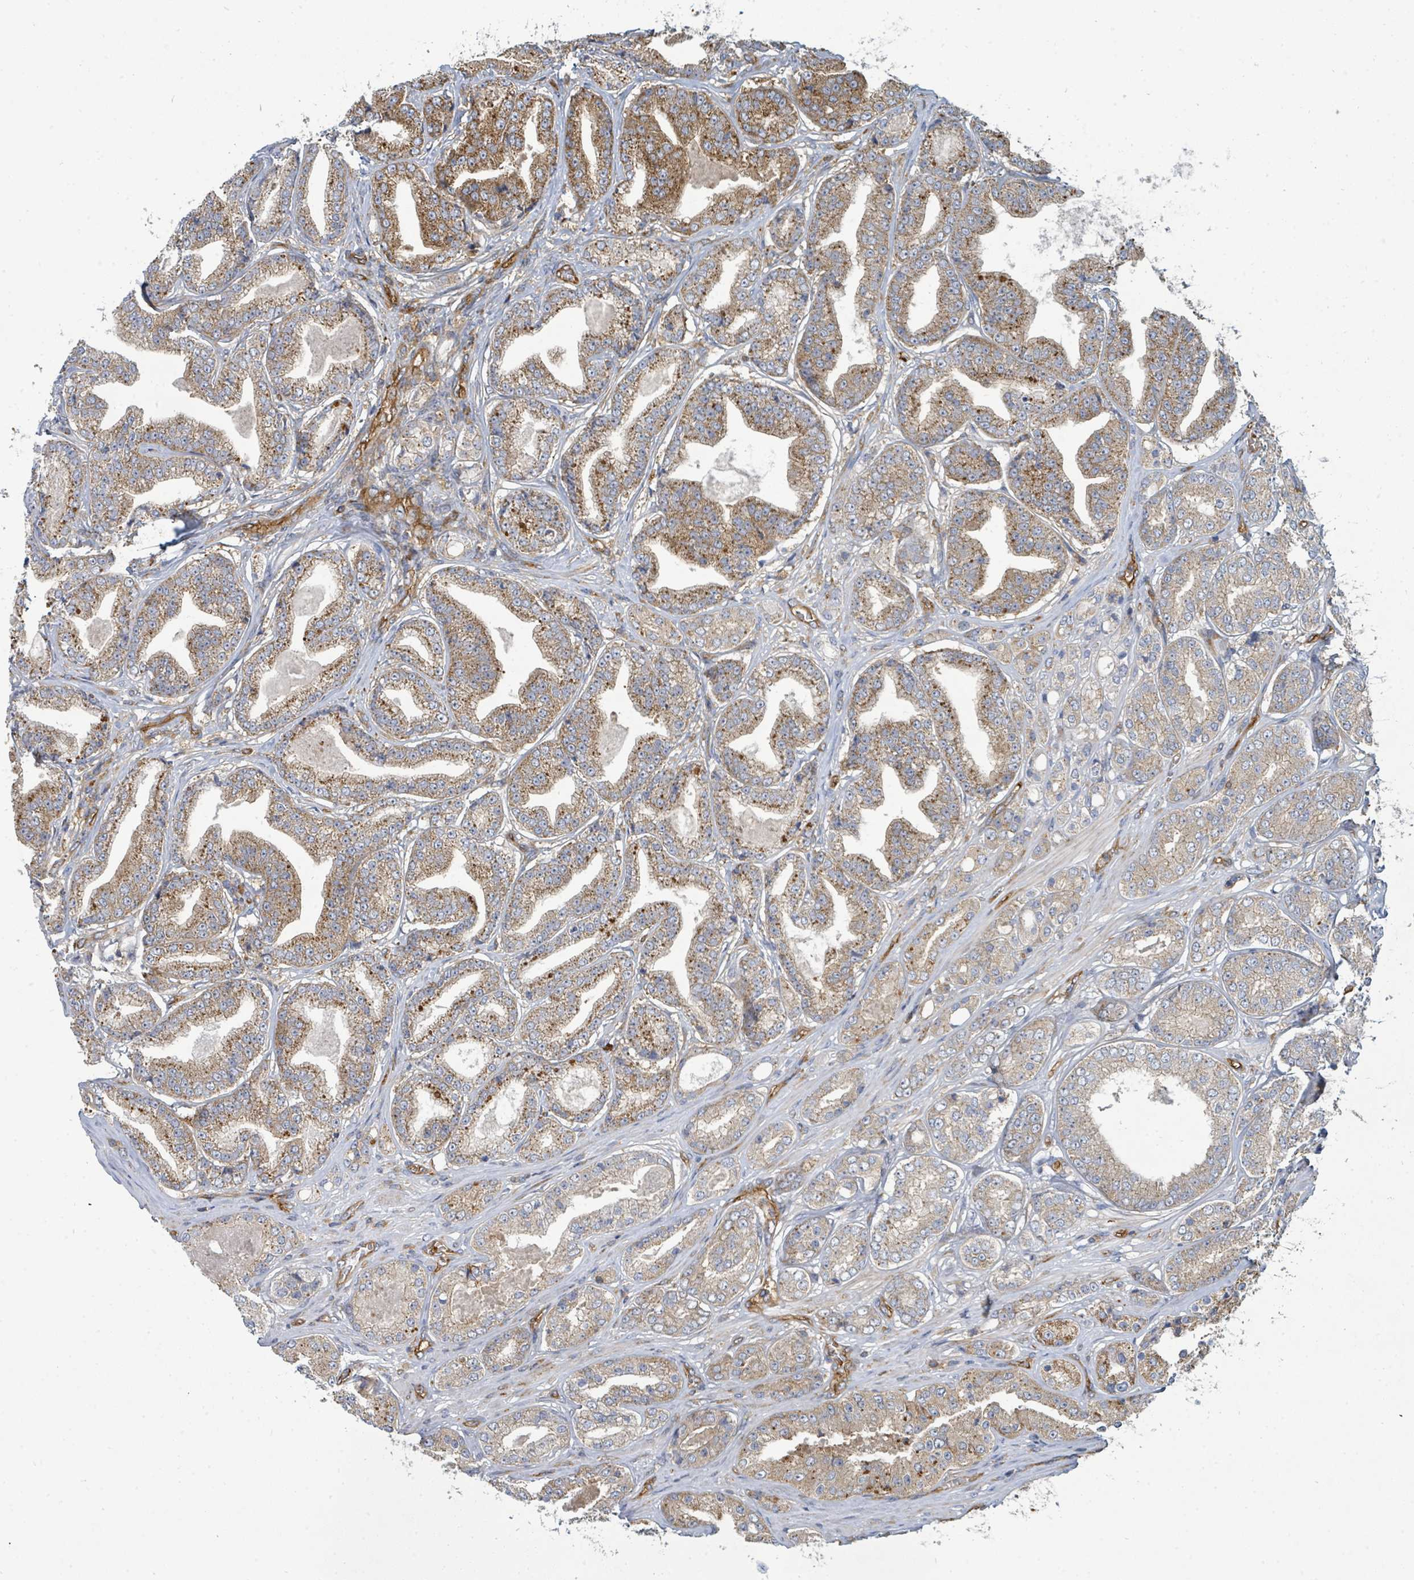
{"staining": {"intensity": "moderate", "quantity": "25%-75%", "location": "cytoplasmic/membranous"}, "tissue": "prostate cancer", "cell_type": "Tumor cells", "image_type": "cancer", "snomed": [{"axis": "morphology", "description": "Adenocarcinoma, High grade"}, {"axis": "topography", "description": "Prostate"}], "caption": "Brown immunohistochemical staining in adenocarcinoma (high-grade) (prostate) shows moderate cytoplasmic/membranous positivity in about 25%-75% of tumor cells. (brown staining indicates protein expression, while blue staining denotes nuclei).", "gene": "BOLA2B", "patient": {"sex": "male", "age": 63}}